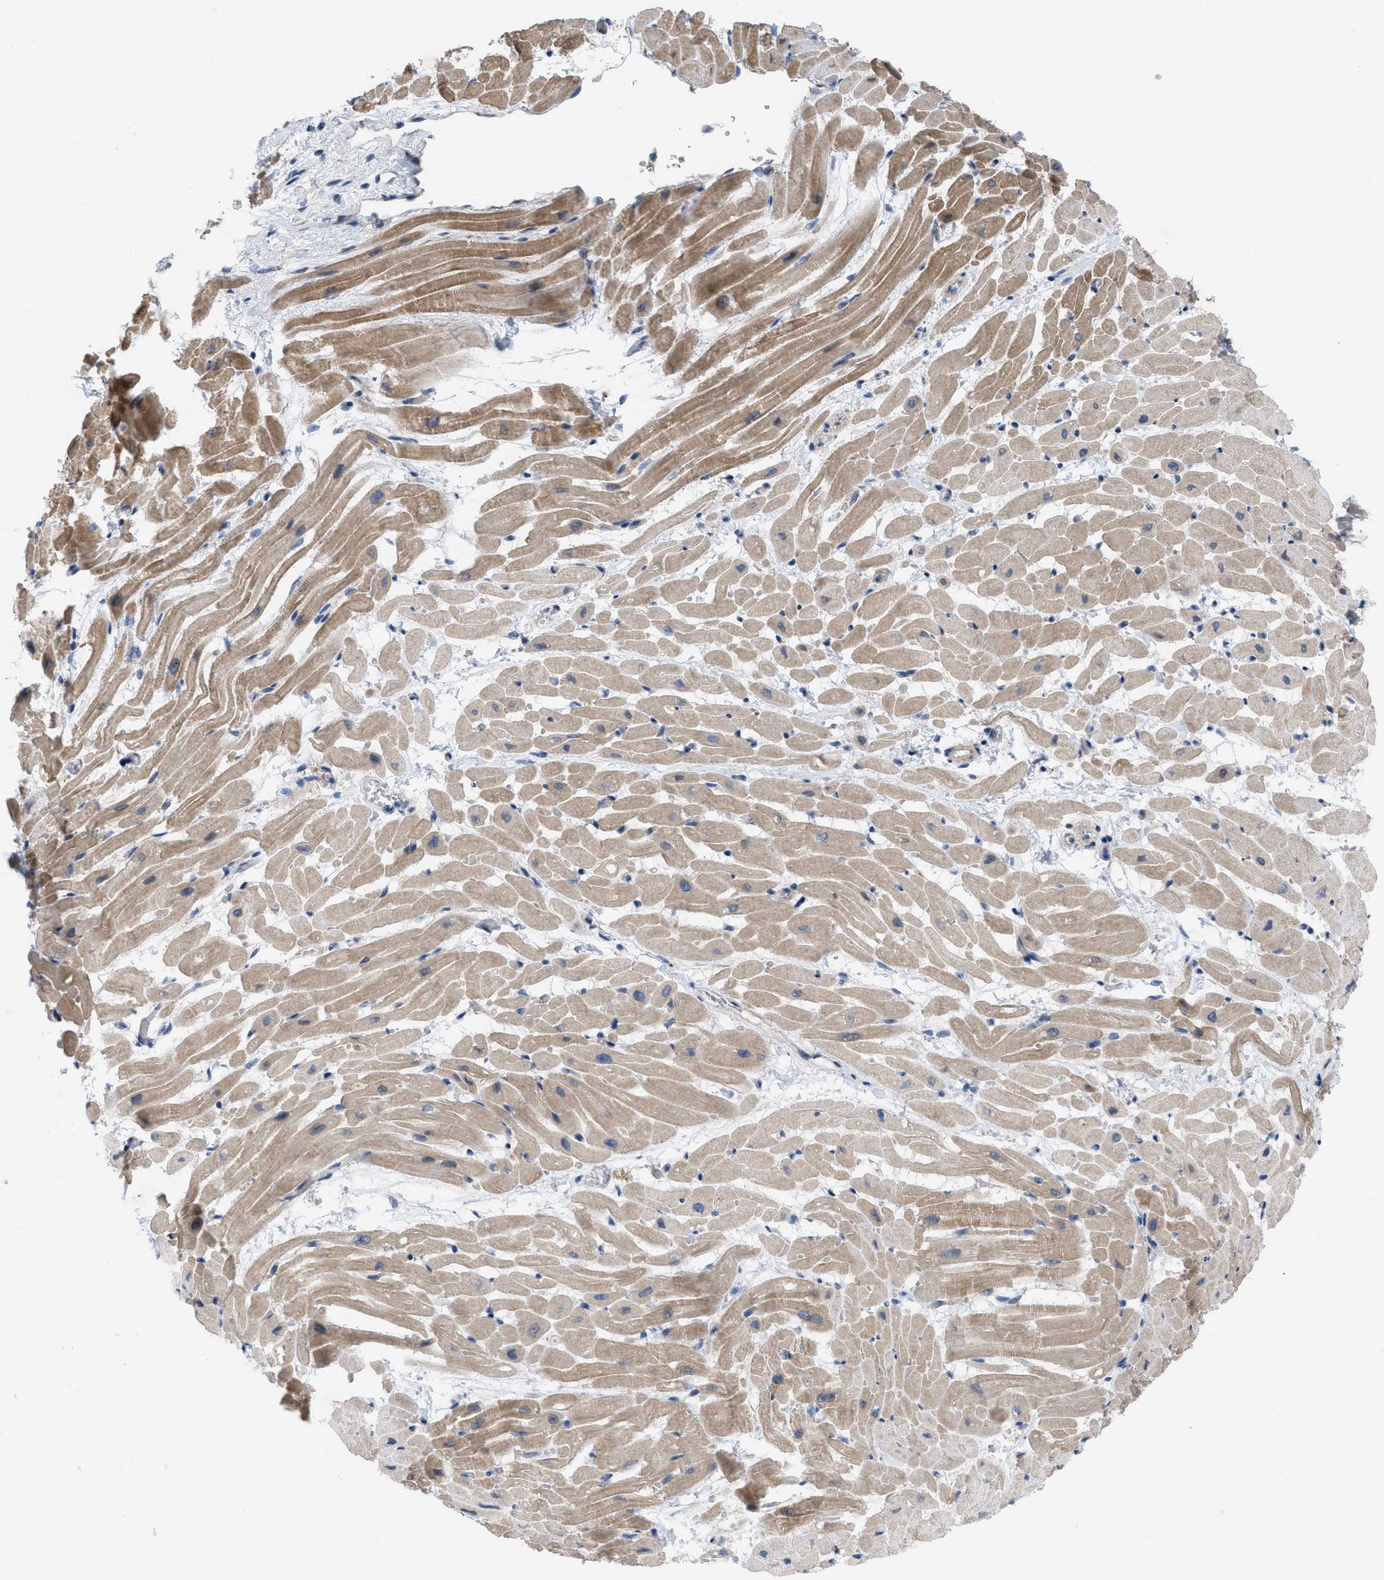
{"staining": {"intensity": "weak", "quantity": ">75%", "location": "cytoplasmic/membranous"}, "tissue": "heart muscle", "cell_type": "Cardiomyocytes", "image_type": "normal", "snomed": [{"axis": "morphology", "description": "Normal tissue, NOS"}, {"axis": "topography", "description": "Heart"}], "caption": "Human heart muscle stained for a protein (brown) demonstrates weak cytoplasmic/membranous positive staining in about >75% of cardiomyocytes.", "gene": "NDEL1", "patient": {"sex": "male", "age": 45}}